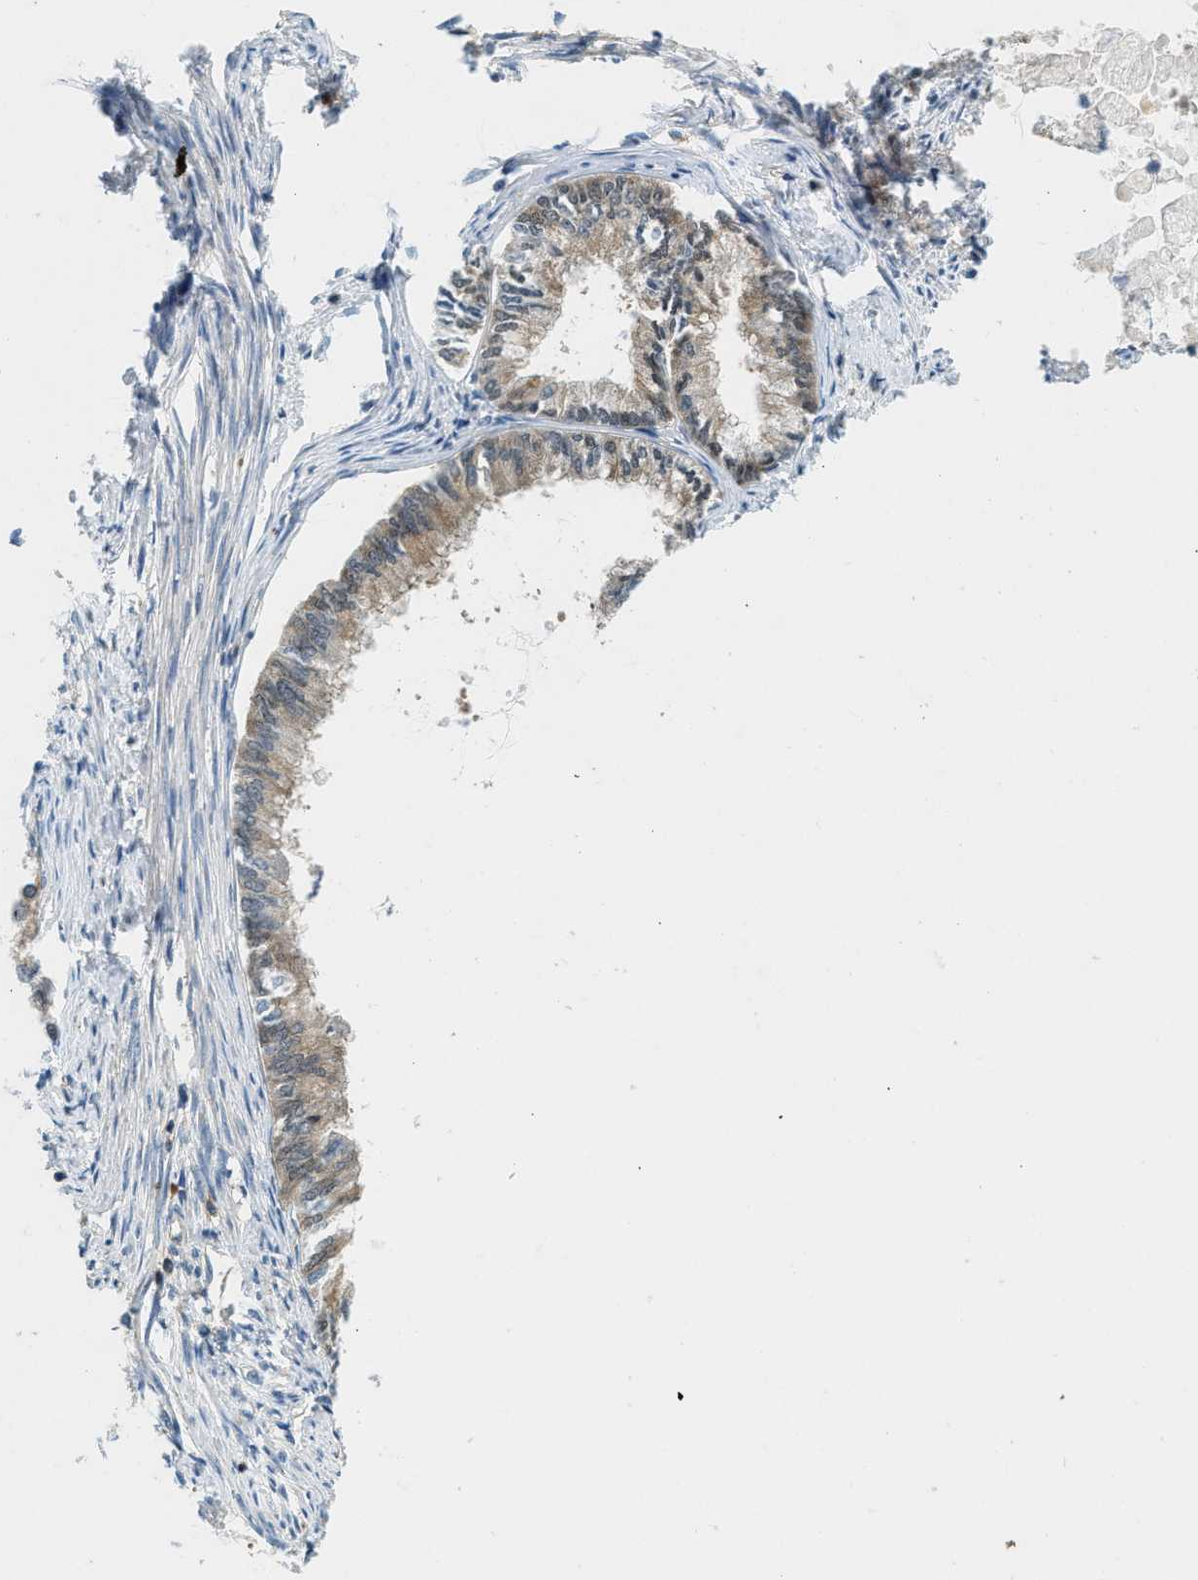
{"staining": {"intensity": "moderate", "quantity": ">75%", "location": "cytoplasmic/membranous,nuclear"}, "tissue": "endometrial cancer", "cell_type": "Tumor cells", "image_type": "cancer", "snomed": [{"axis": "morphology", "description": "Adenocarcinoma, NOS"}, {"axis": "topography", "description": "Endometrium"}], "caption": "Immunohistochemistry of adenocarcinoma (endometrial) shows medium levels of moderate cytoplasmic/membranous and nuclear staining in about >75% of tumor cells. Using DAB (3,3'-diaminobenzidine) (brown) and hematoxylin (blue) stains, captured at high magnification using brightfield microscopy.", "gene": "GMPPB", "patient": {"sex": "female", "age": 86}}